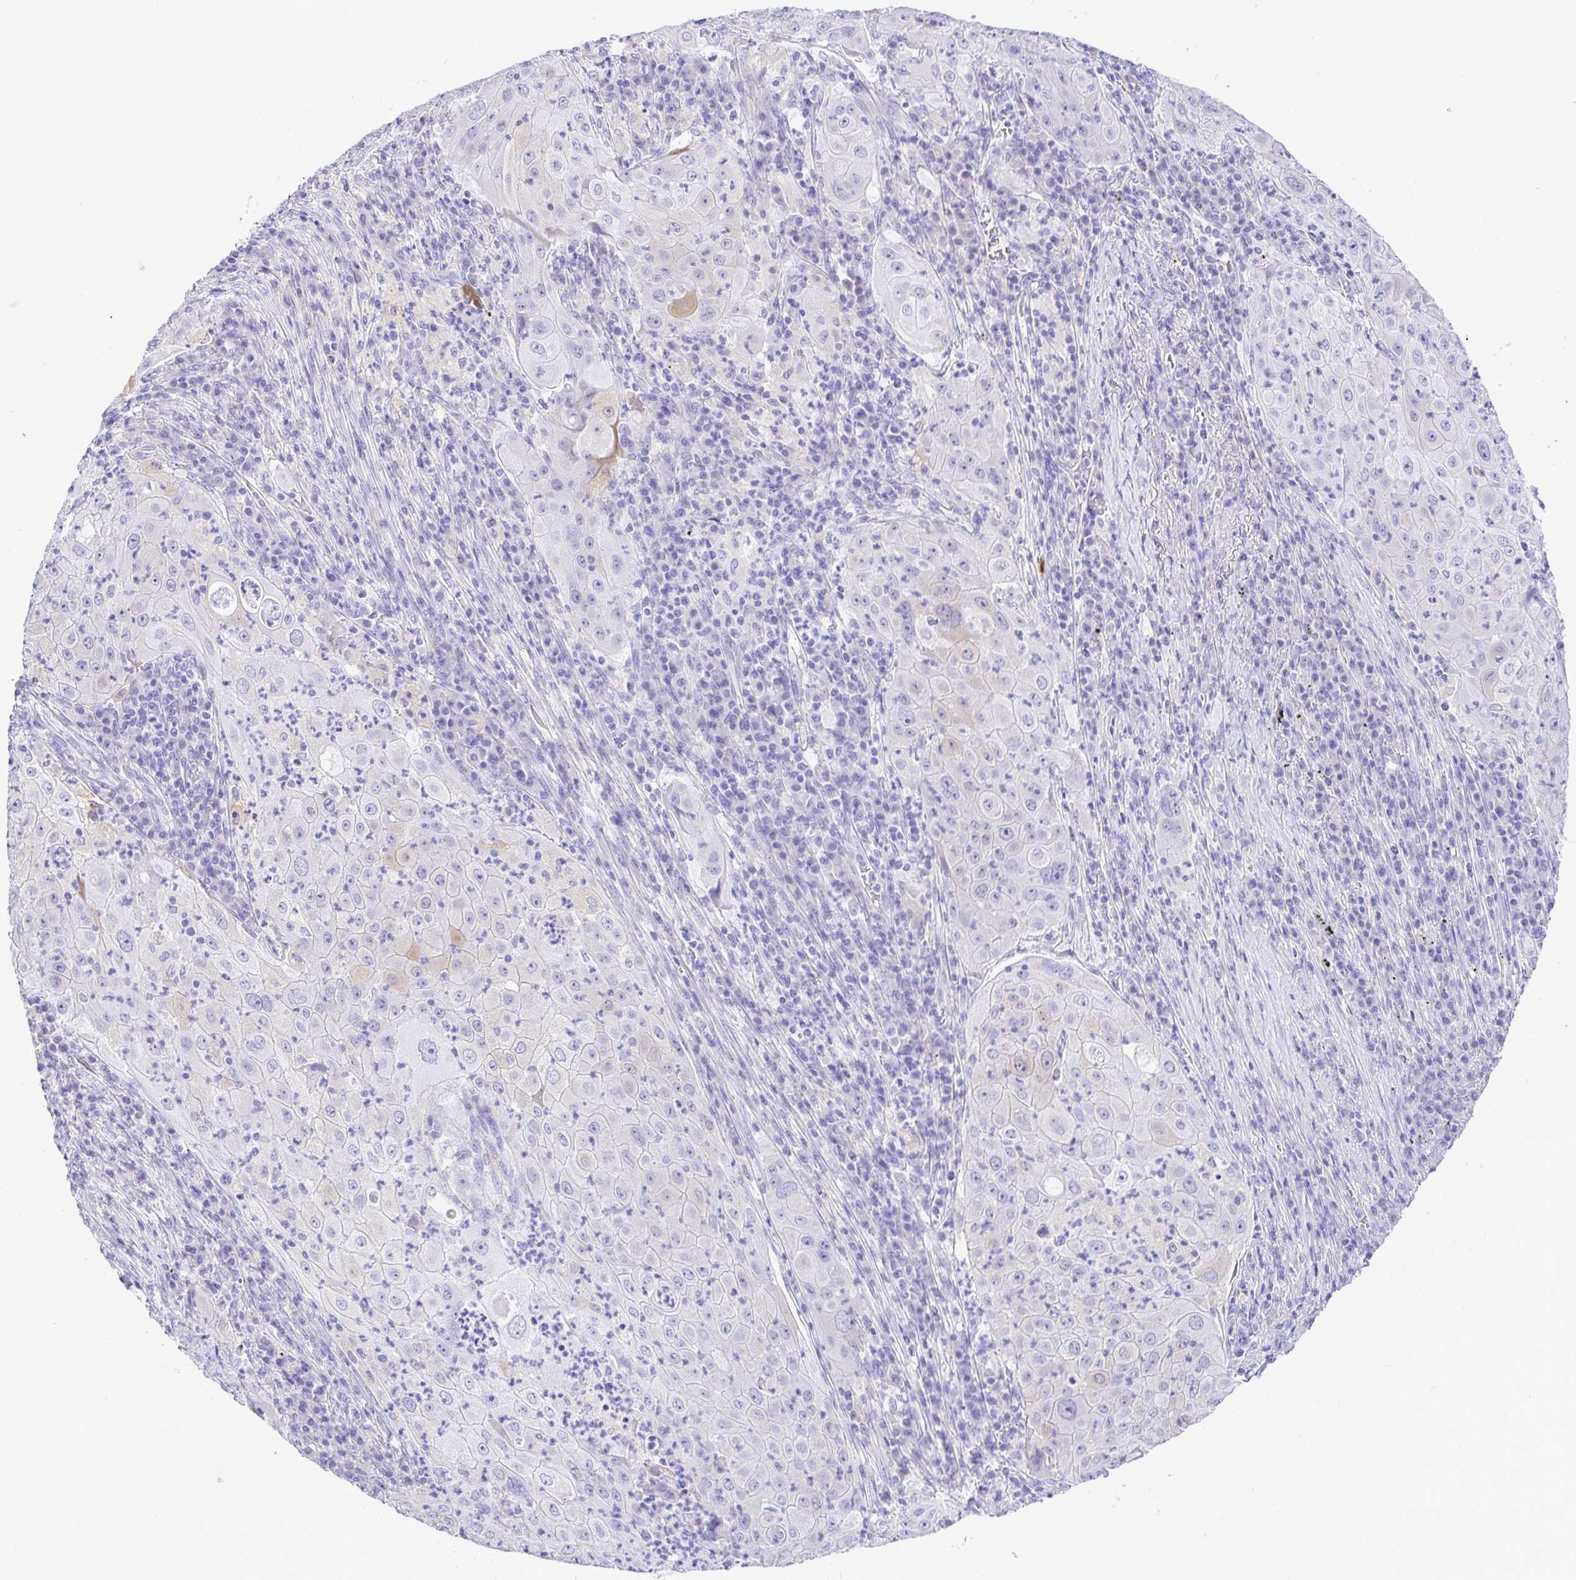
{"staining": {"intensity": "weak", "quantity": "<25%", "location": "cytoplasmic/membranous"}, "tissue": "lung cancer", "cell_type": "Tumor cells", "image_type": "cancer", "snomed": [{"axis": "morphology", "description": "Squamous cell carcinoma, NOS"}, {"axis": "topography", "description": "Lung"}], "caption": "Immunohistochemistry photomicrograph of neoplastic tissue: lung cancer stained with DAB reveals no significant protein staining in tumor cells.", "gene": "BACE2", "patient": {"sex": "female", "age": 59}}